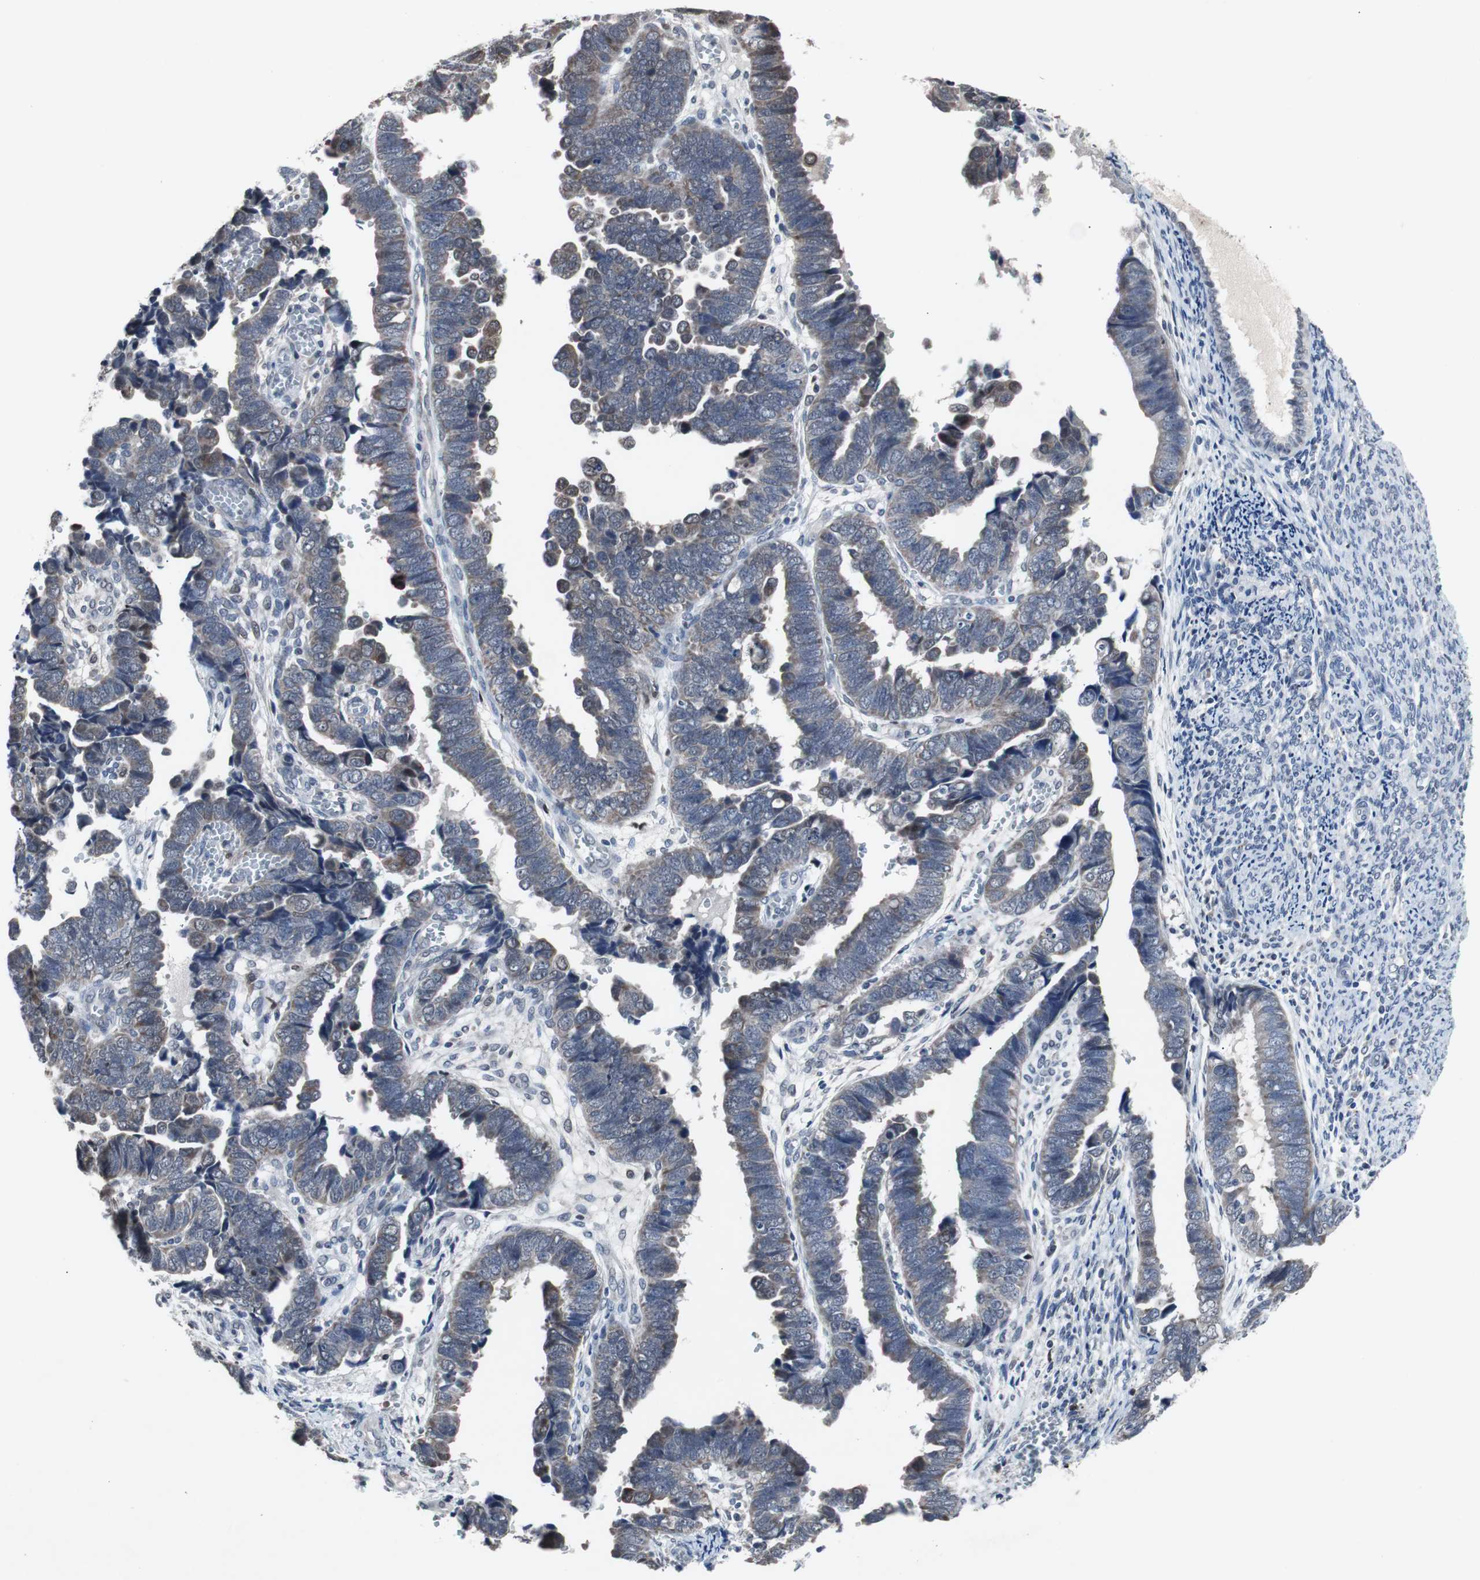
{"staining": {"intensity": "weak", "quantity": "25%-75%", "location": "cytoplasmic/membranous"}, "tissue": "endometrial cancer", "cell_type": "Tumor cells", "image_type": "cancer", "snomed": [{"axis": "morphology", "description": "Adenocarcinoma, NOS"}, {"axis": "topography", "description": "Endometrium"}], "caption": "The immunohistochemical stain highlights weak cytoplasmic/membranous positivity in tumor cells of endometrial cancer (adenocarcinoma) tissue.", "gene": "RBM47", "patient": {"sex": "female", "age": 75}}